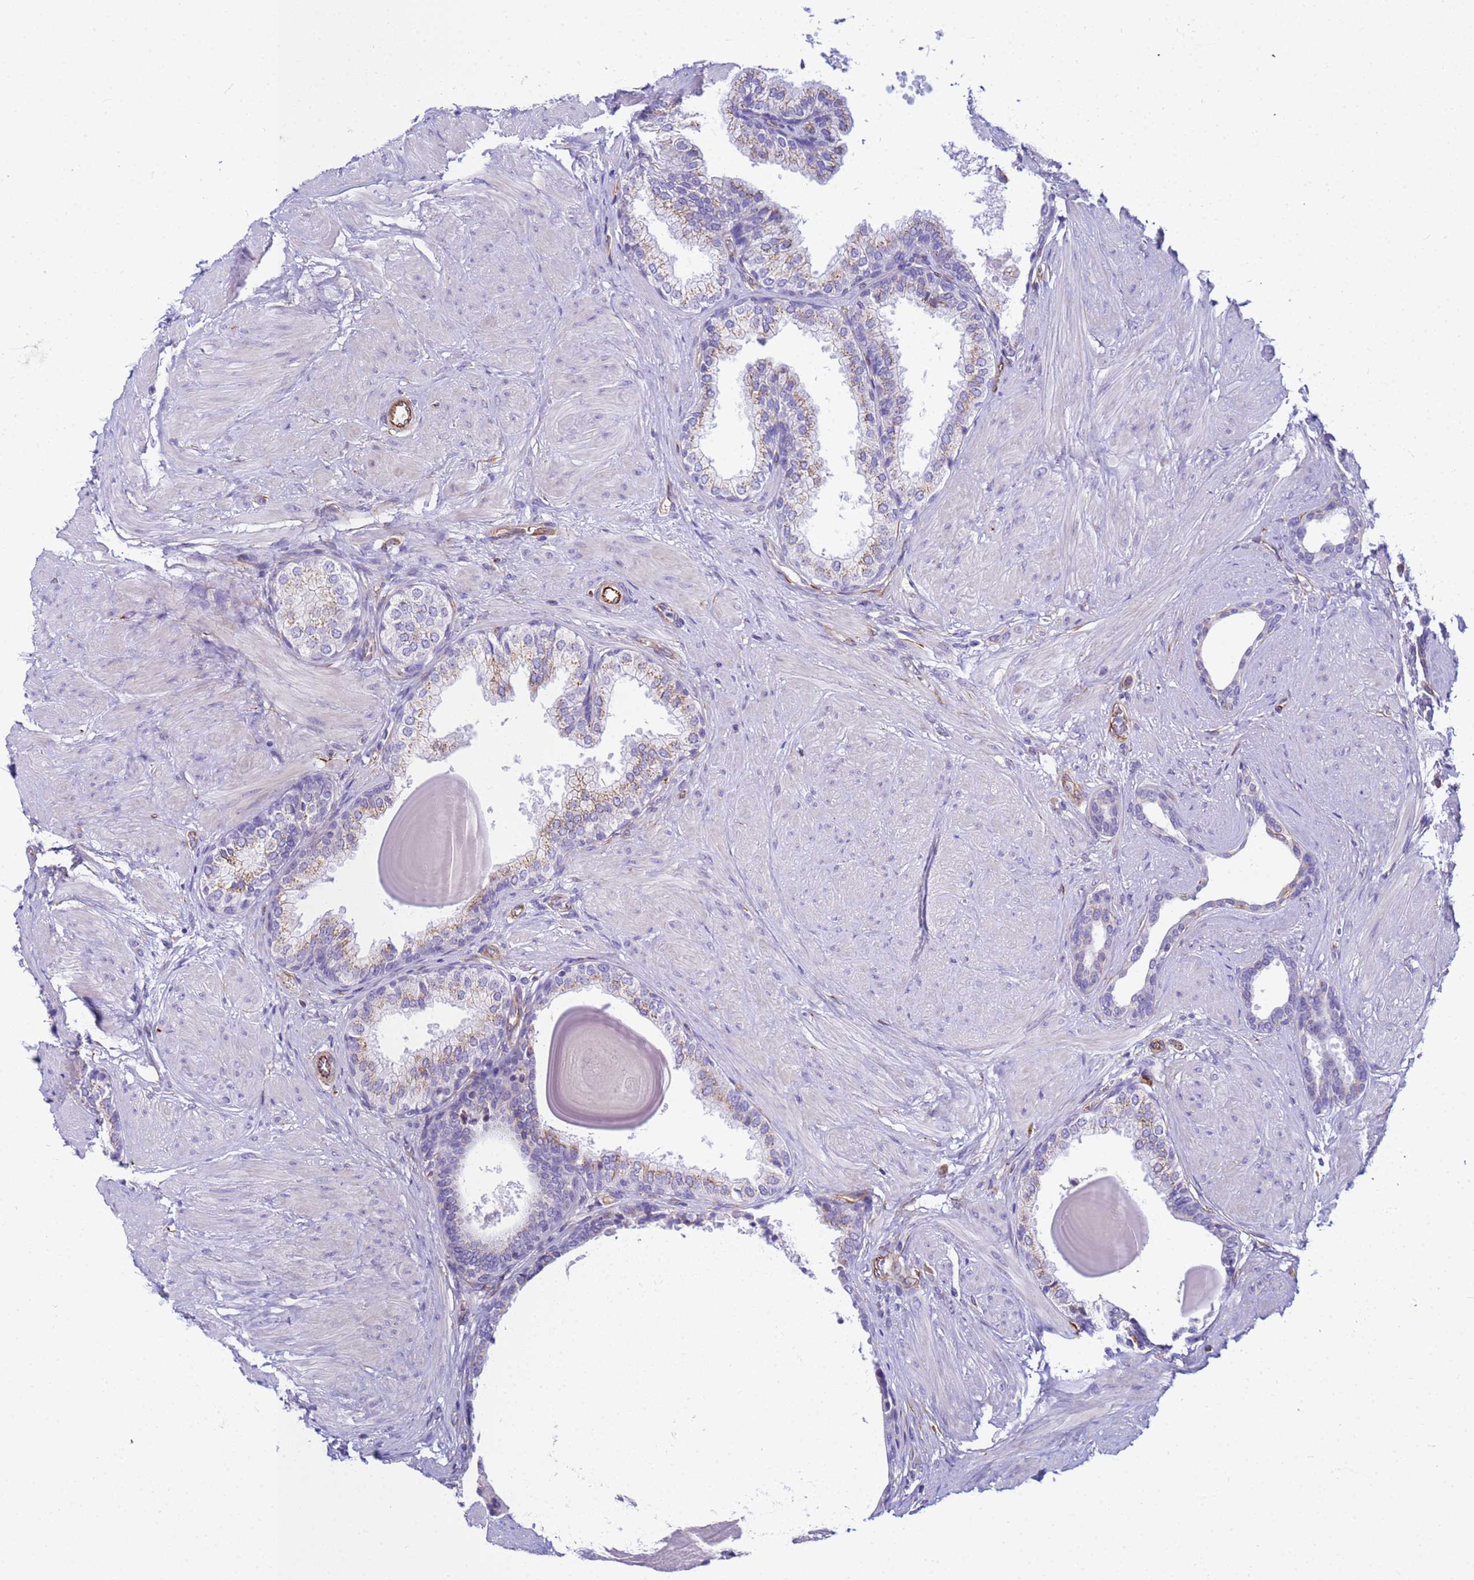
{"staining": {"intensity": "weak", "quantity": "25%-75%", "location": "cytoplasmic/membranous"}, "tissue": "prostate", "cell_type": "Glandular cells", "image_type": "normal", "snomed": [{"axis": "morphology", "description": "Normal tissue, NOS"}, {"axis": "topography", "description": "Prostate"}], "caption": "Immunohistochemical staining of benign prostate exhibits low levels of weak cytoplasmic/membranous positivity in about 25%-75% of glandular cells. (brown staining indicates protein expression, while blue staining denotes nuclei).", "gene": "UBXN2B", "patient": {"sex": "male", "age": 48}}